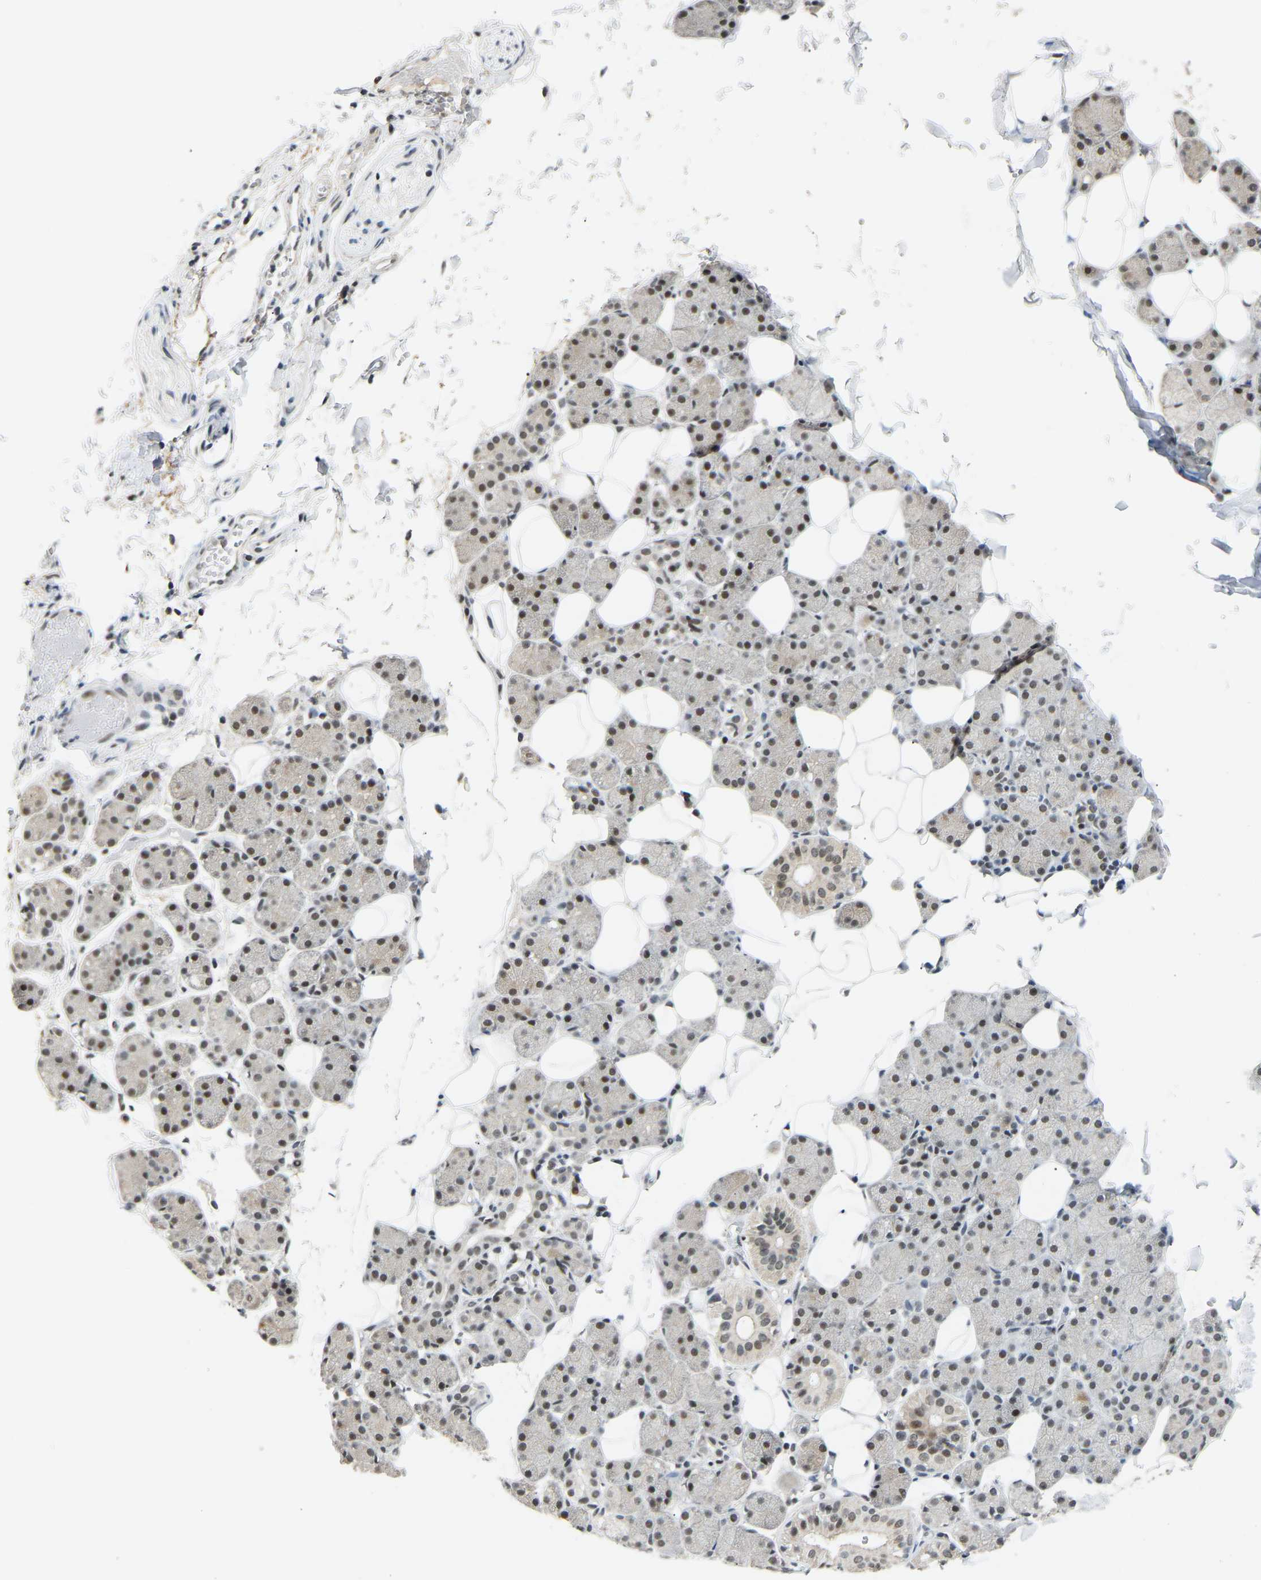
{"staining": {"intensity": "weak", "quantity": "<25%", "location": "nuclear"}, "tissue": "salivary gland", "cell_type": "Glandular cells", "image_type": "normal", "snomed": [{"axis": "morphology", "description": "Normal tissue, NOS"}, {"axis": "topography", "description": "Salivary gland"}], "caption": "The photomicrograph demonstrates no significant positivity in glandular cells of salivary gland.", "gene": "RBM15", "patient": {"sex": "female", "age": 33}}